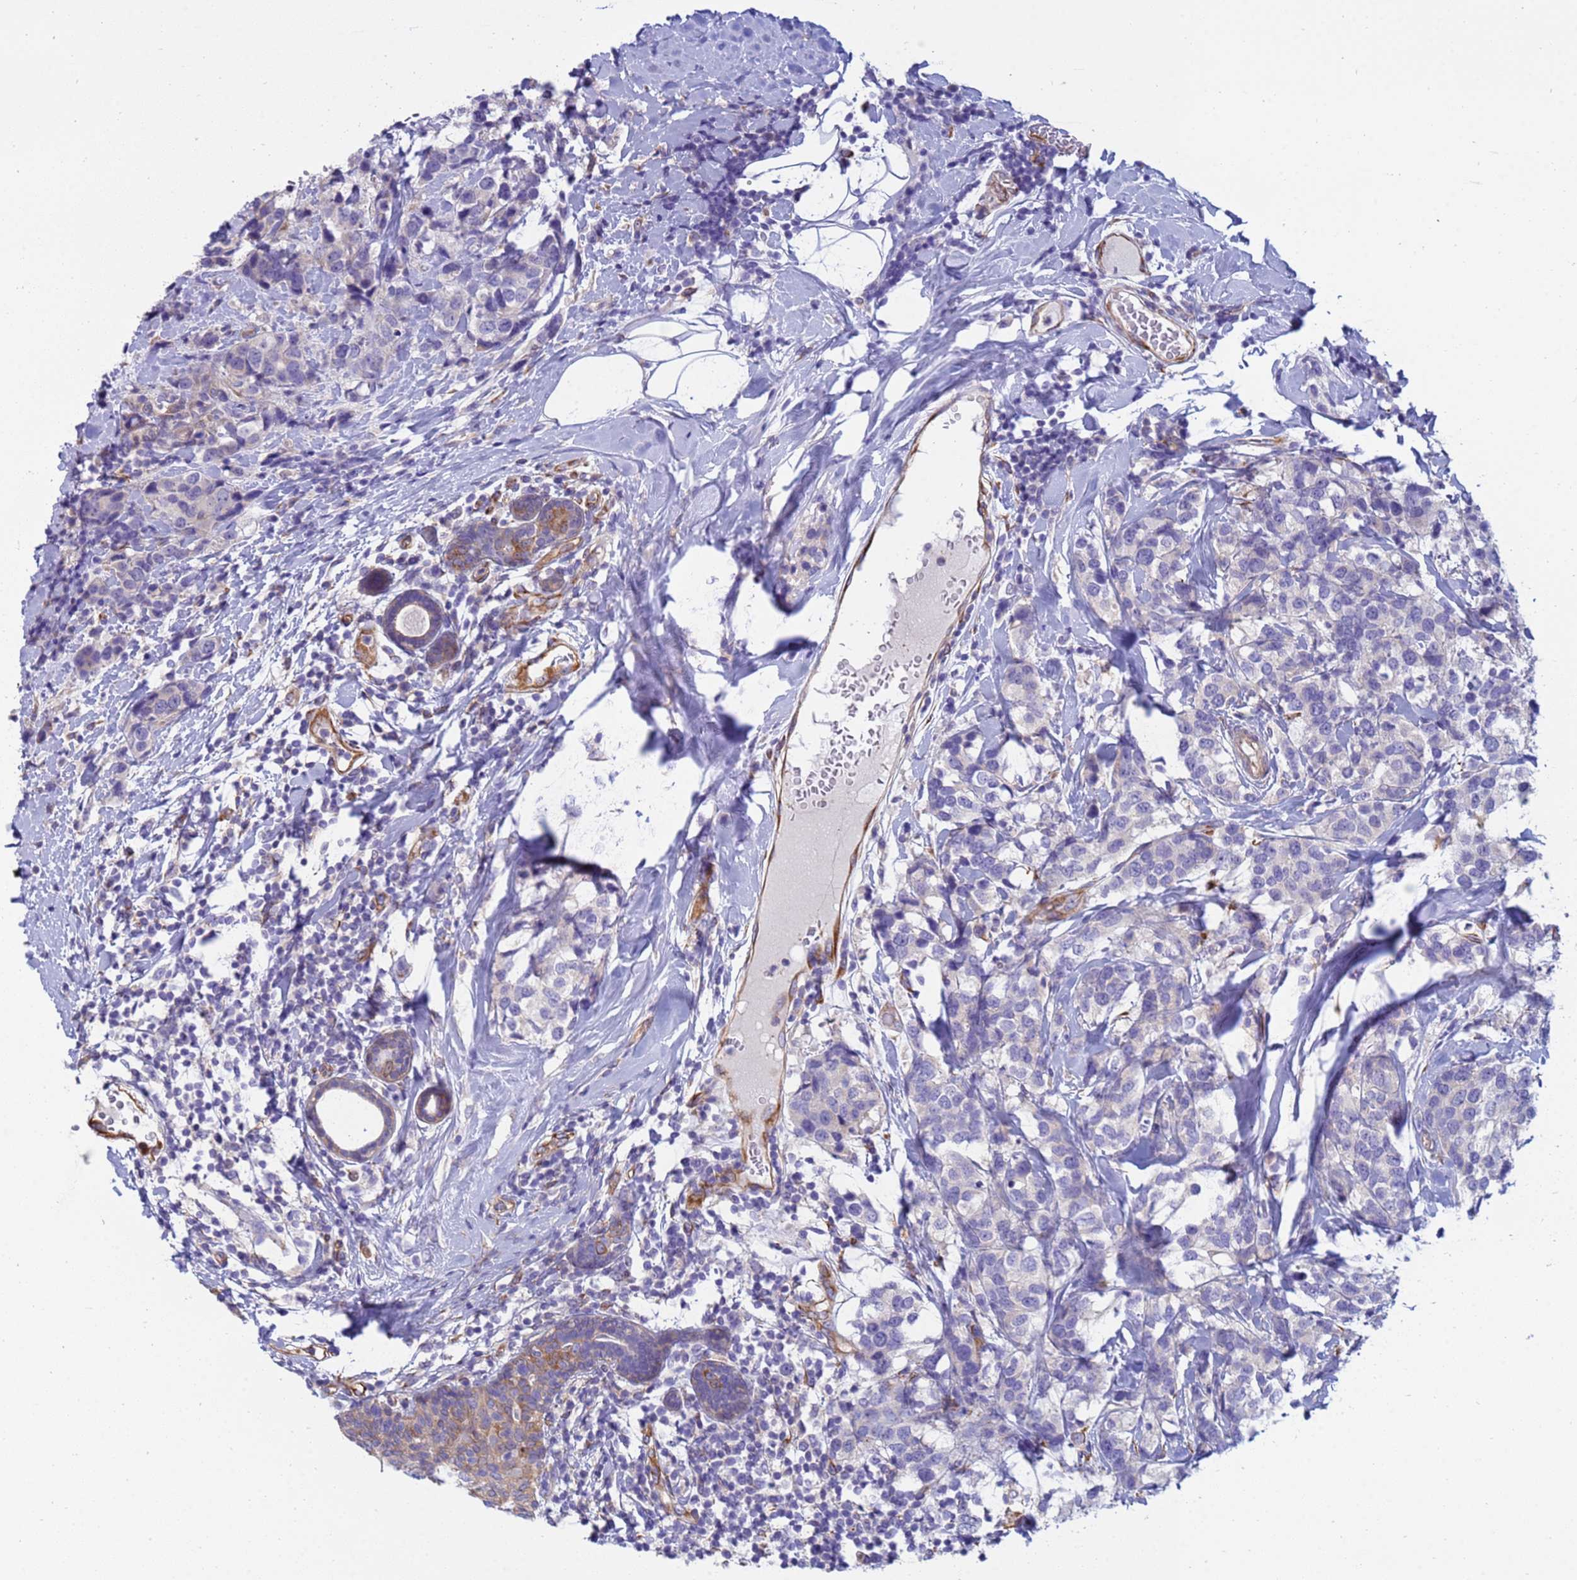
{"staining": {"intensity": "negative", "quantity": "none", "location": "none"}, "tissue": "breast cancer", "cell_type": "Tumor cells", "image_type": "cancer", "snomed": [{"axis": "morphology", "description": "Lobular carcinoma"}, {"axis": "topography", "description": "Breast"}], "caption": "High magnification brightfield microscopy of breast cancer stained with DAB (3,3'-diaminobenzidine) (brown) and counterstained with hematoxylin (blue): tumor cells show no significant positivity.", "gene": "TRPC6", "patient": {"sex": "female", "age": 59}}